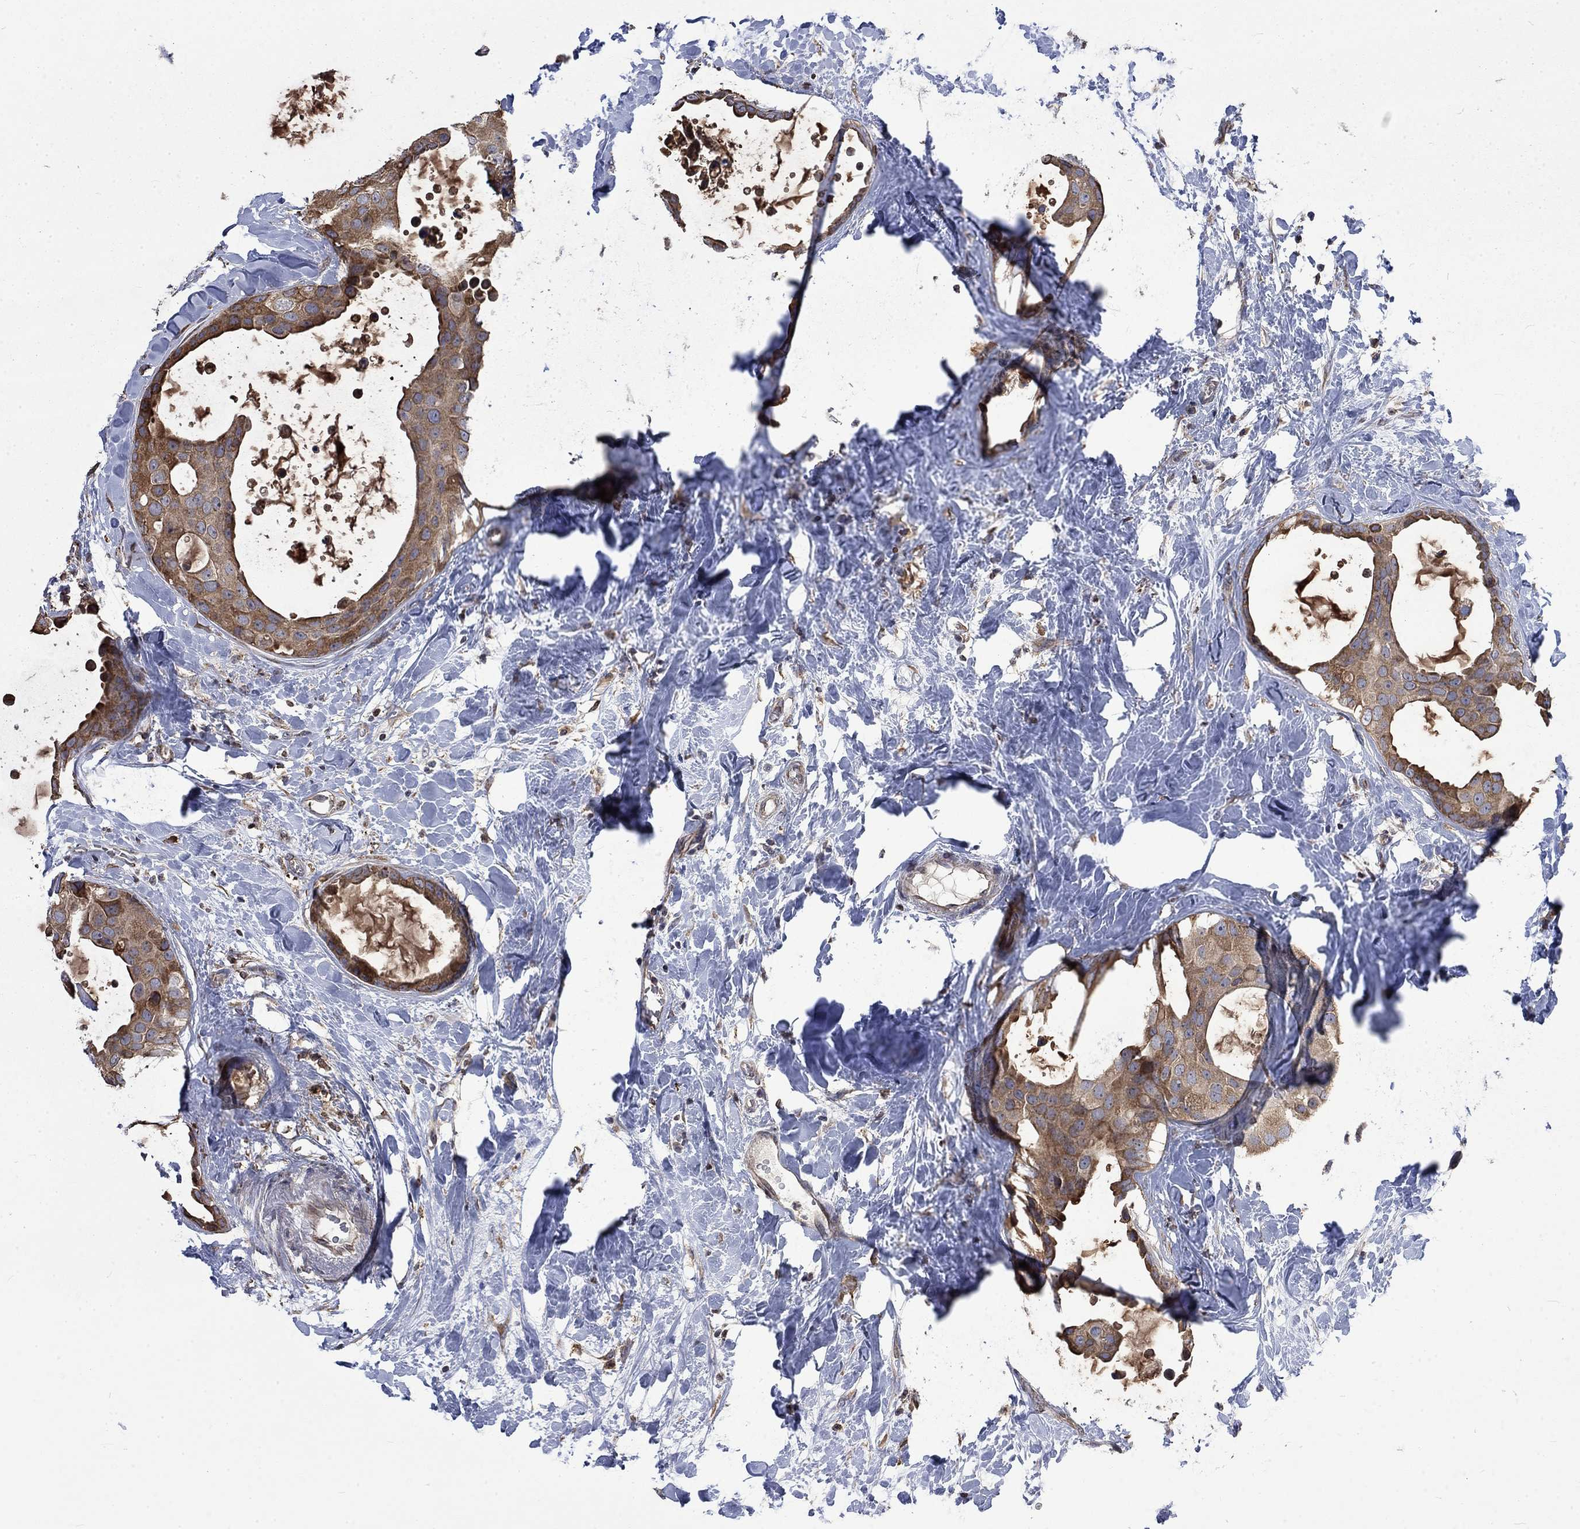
{"staining": {"intensity": "moderate", "quantity": ">75%", "location": "cytoplasmic/membranous"}, "tissue": "breast cancer", "cell_type": "Tumor cells", "image_type": "cancer", "snomed": [{"axis": "morphology", "description": "Duct carcinoma"}, {"axis": "topography", "description": "Breast"}], "caption": "Human intraductal carcinoma (breast) stained with a protein marker reveals moderate staining in tumor cells.", "gene": "ESRRA", "patient": {"sex": "female", "age": 45}}